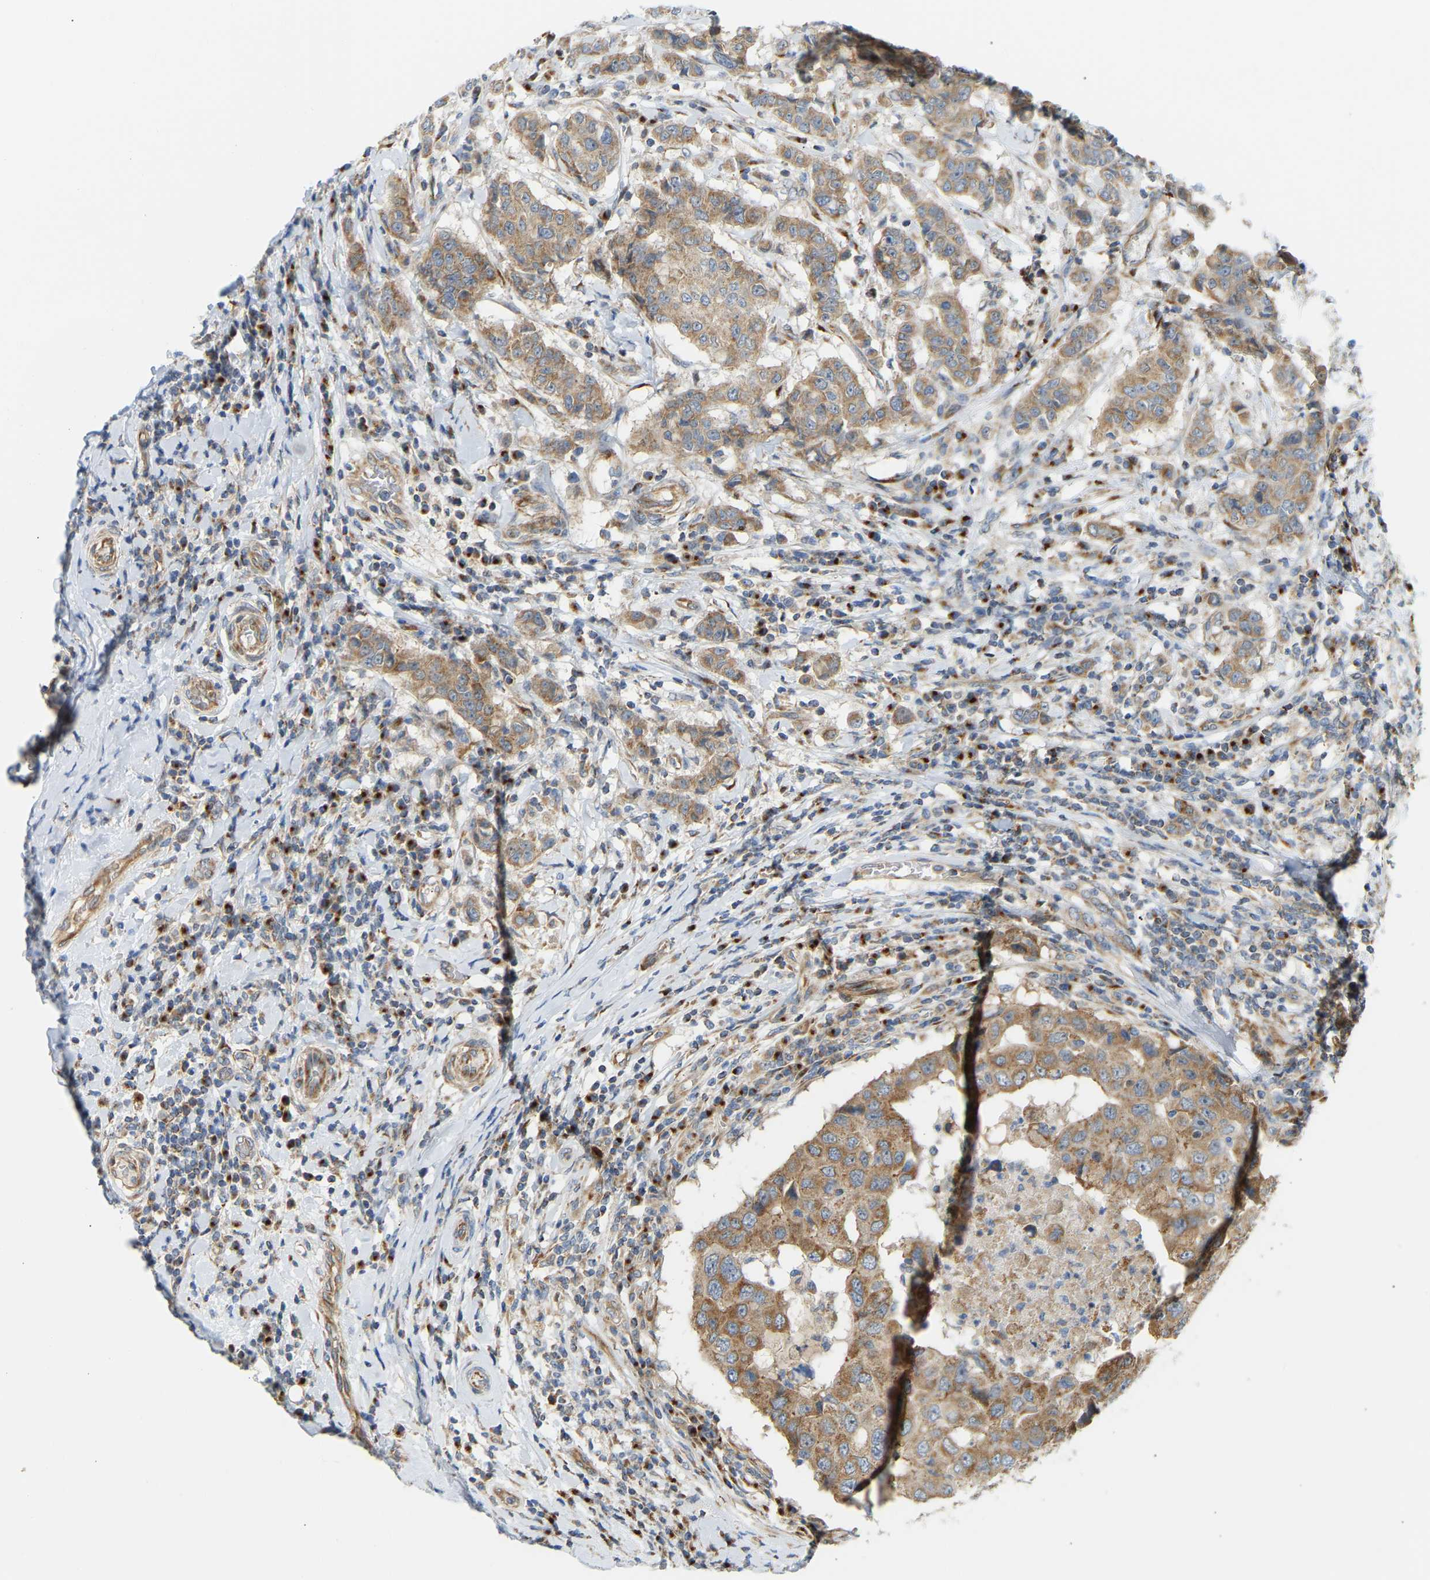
{"staining": {"intensity": "moderate", "quantity": ">75%", "location": "cytoplasmic/membranous"}, "tissue": "breast cancer", "cell_type": "Tumor cells", "image_type": "cancer", "snomed": [{"axis": "morphology", "description": "Duct carcinoma"}, {"axis": "topography", "description": "Breast"}], "caption": "This is a micrograph of IHC staining of breast cancer, which shows moderate positivity in the cytoplasmic/membranous of tumor cells.", "gene": "YIPF2", "patient": {"sex": "female", "age": 27}}